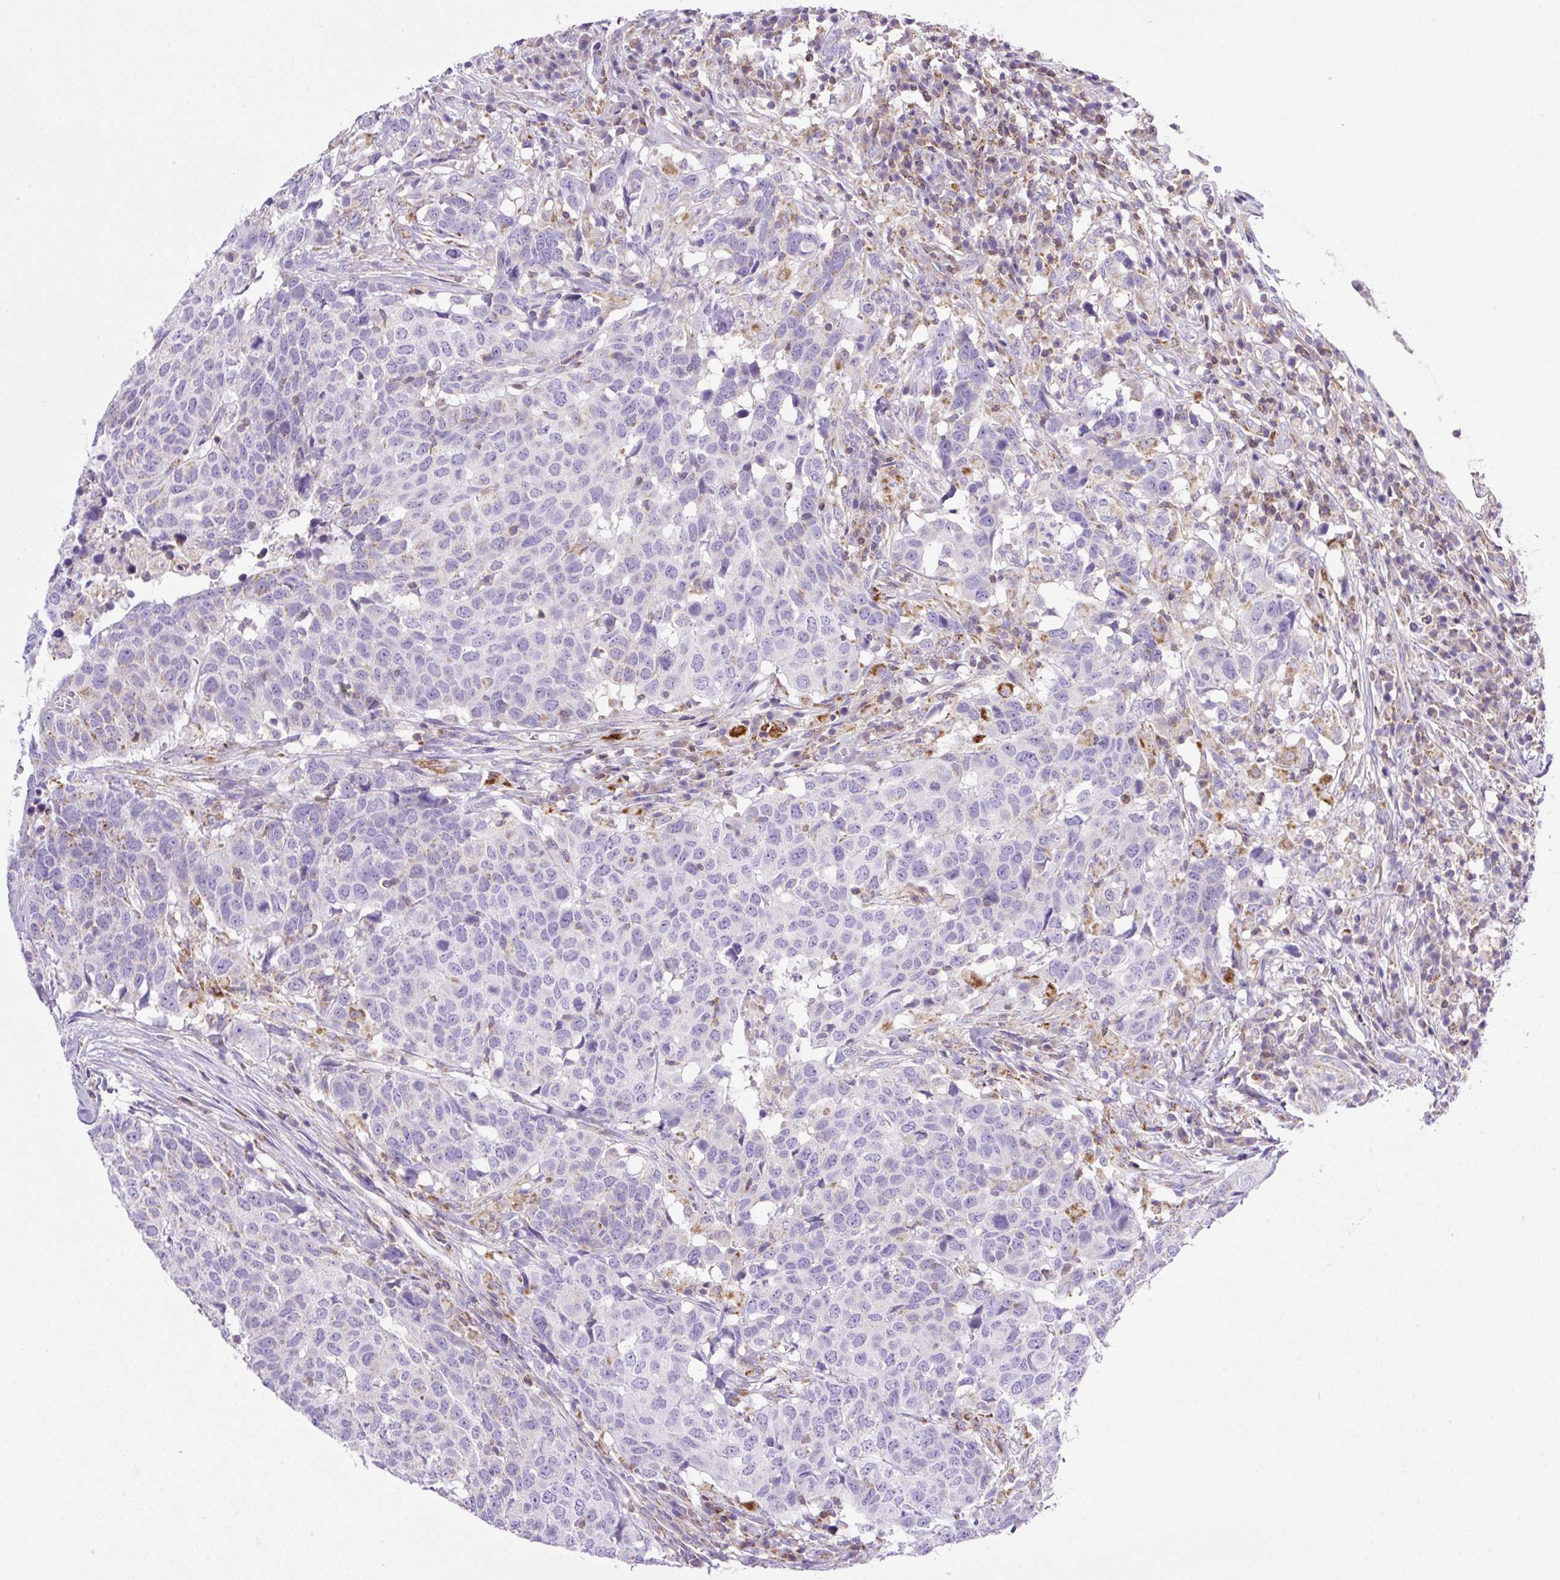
{"staining": {"intensity": "negative", "quantity": "none", "location": "none"}, "tissue": "head and neck cancer", "cell_type": "Tumor cells", "image_type": "cancer", "snomed": [{"axis": "morphology", "description": "Normal tissue, NOS"}, {"axis": "morphology", "description": "Squamous cell carcinoma, NOS"}, {"axis": "topography", "description": "Skeletal muscle"}, {"axis": "topography", "description": "Vascular tissue"}, {"axis": "topography", "description": "Peripheral nerve tissue"}, {"axis": "topography", "description": "Head-Neck"}], "caption": "The histopathology image demonstrates no significant positivity in tumor cells of squamous cell carcinoma (head and neck).", "gene": "NF1", "patient": {"sex": "male", "age": 66}}